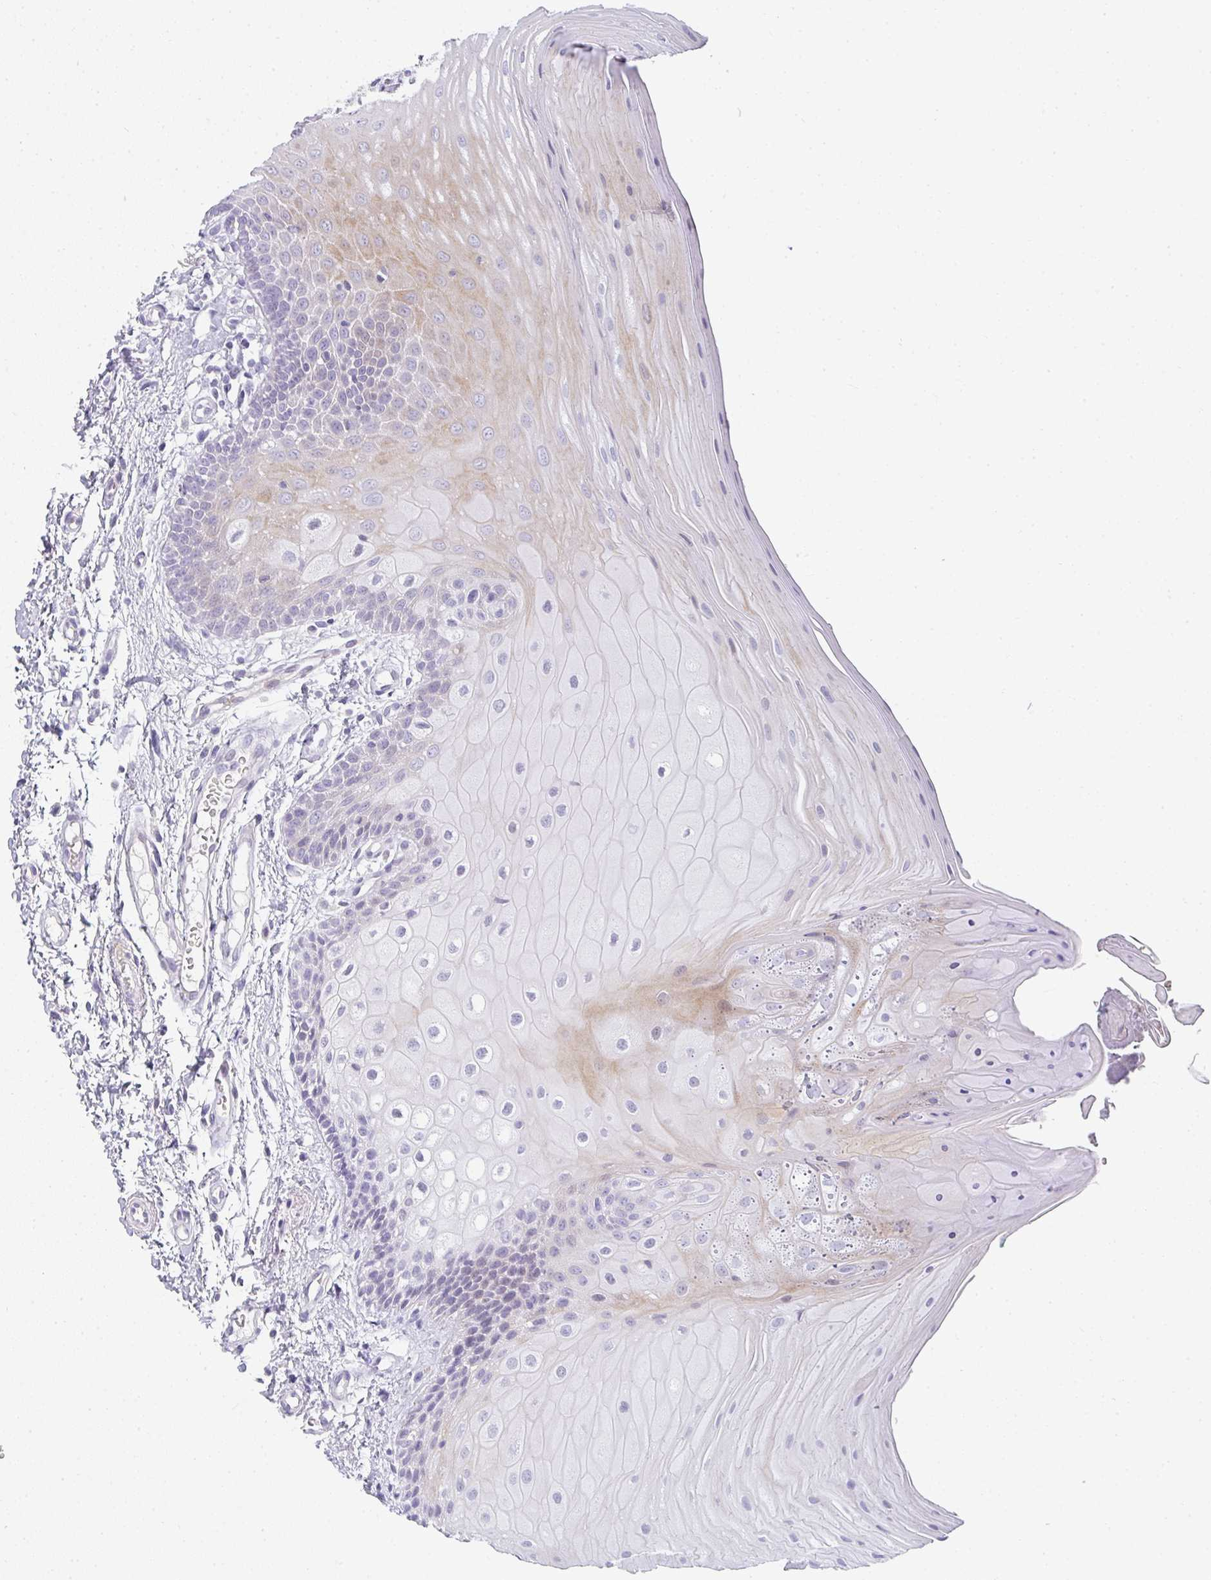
{"staining": {"intensity": "moderate", "quantity": "<25%", "location": "cytoplasmic/membranous,nuclear"}, "tissue": "oral mucosa", "cell_type": "Squamous epithelial cells", "image_type": "normal", "snomed": [{"axis": "morphology", "description": "Normal tissue, NOS"}, {"axis": "topography", "description": "Oral tissue"}, {"axis": "topography", "description": "Tounge, NOS"}, {"axis": "topography", "description": "Head-Neck"}], "caption": "The histopathology image displays immunohistochemical staining of unremarkable oral mucosa. There is moderate cytoplasmic/membranous,nuclear positivity is appreciated in approximately <25% of squamous epithelial cells.", "gene": "NEU2", "patient": {"sex": "female", "age": 84}}